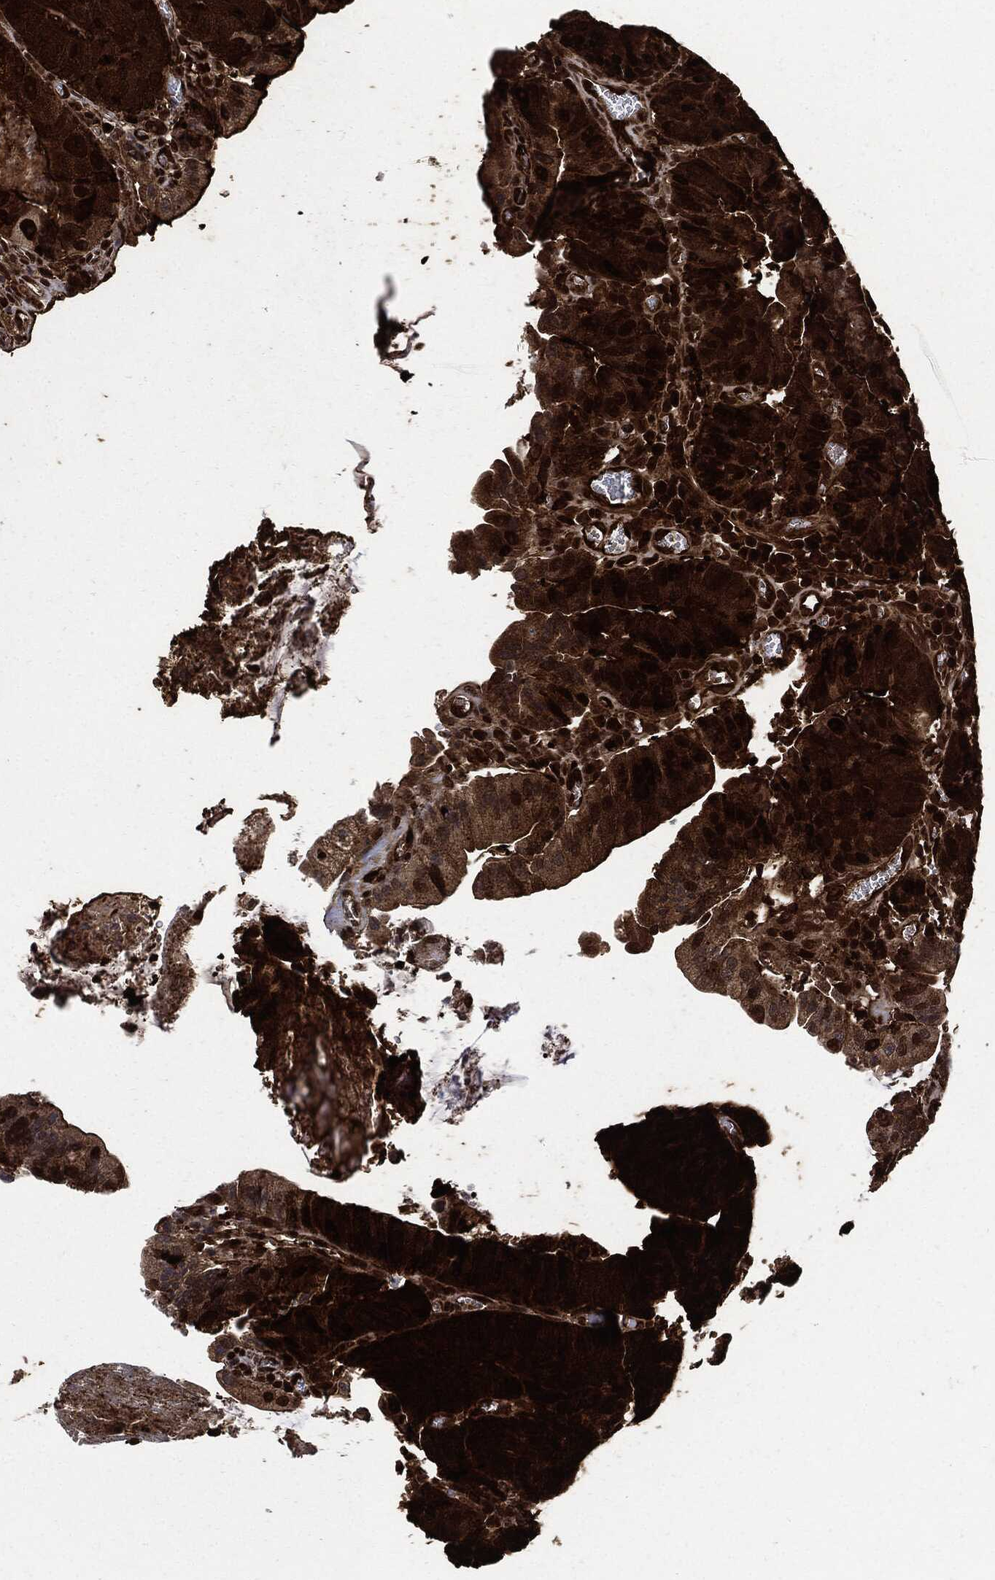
{"staining": {"intensity": "strong", "quantity": ">75%", "location": "cytoplasmic/membranous"}, "tissue": "colorectal cancer", "cell_type": "Tumor cells", "image_type": "cancer", "snomed": [{"axis": "morphology", "description": "Adenocarcinoma, NOS"}, {"axis": "topography", "description": "Colon"}], "caption": "Immunohistochemistry (IHC) staining of adenocarcinoma (colorectal), which exhibits high levels of strong cytoplasmic/membranous staining in about >75% of tumor cells indicating strong cytoplasmic/membranous protein expression. The staining was performed using DAB (brown) for protein detection and nuclei were counterstained in hematoxylin (blue).", "gene": "YWHAB", "patient": {"sex": "female", "age": 86}}